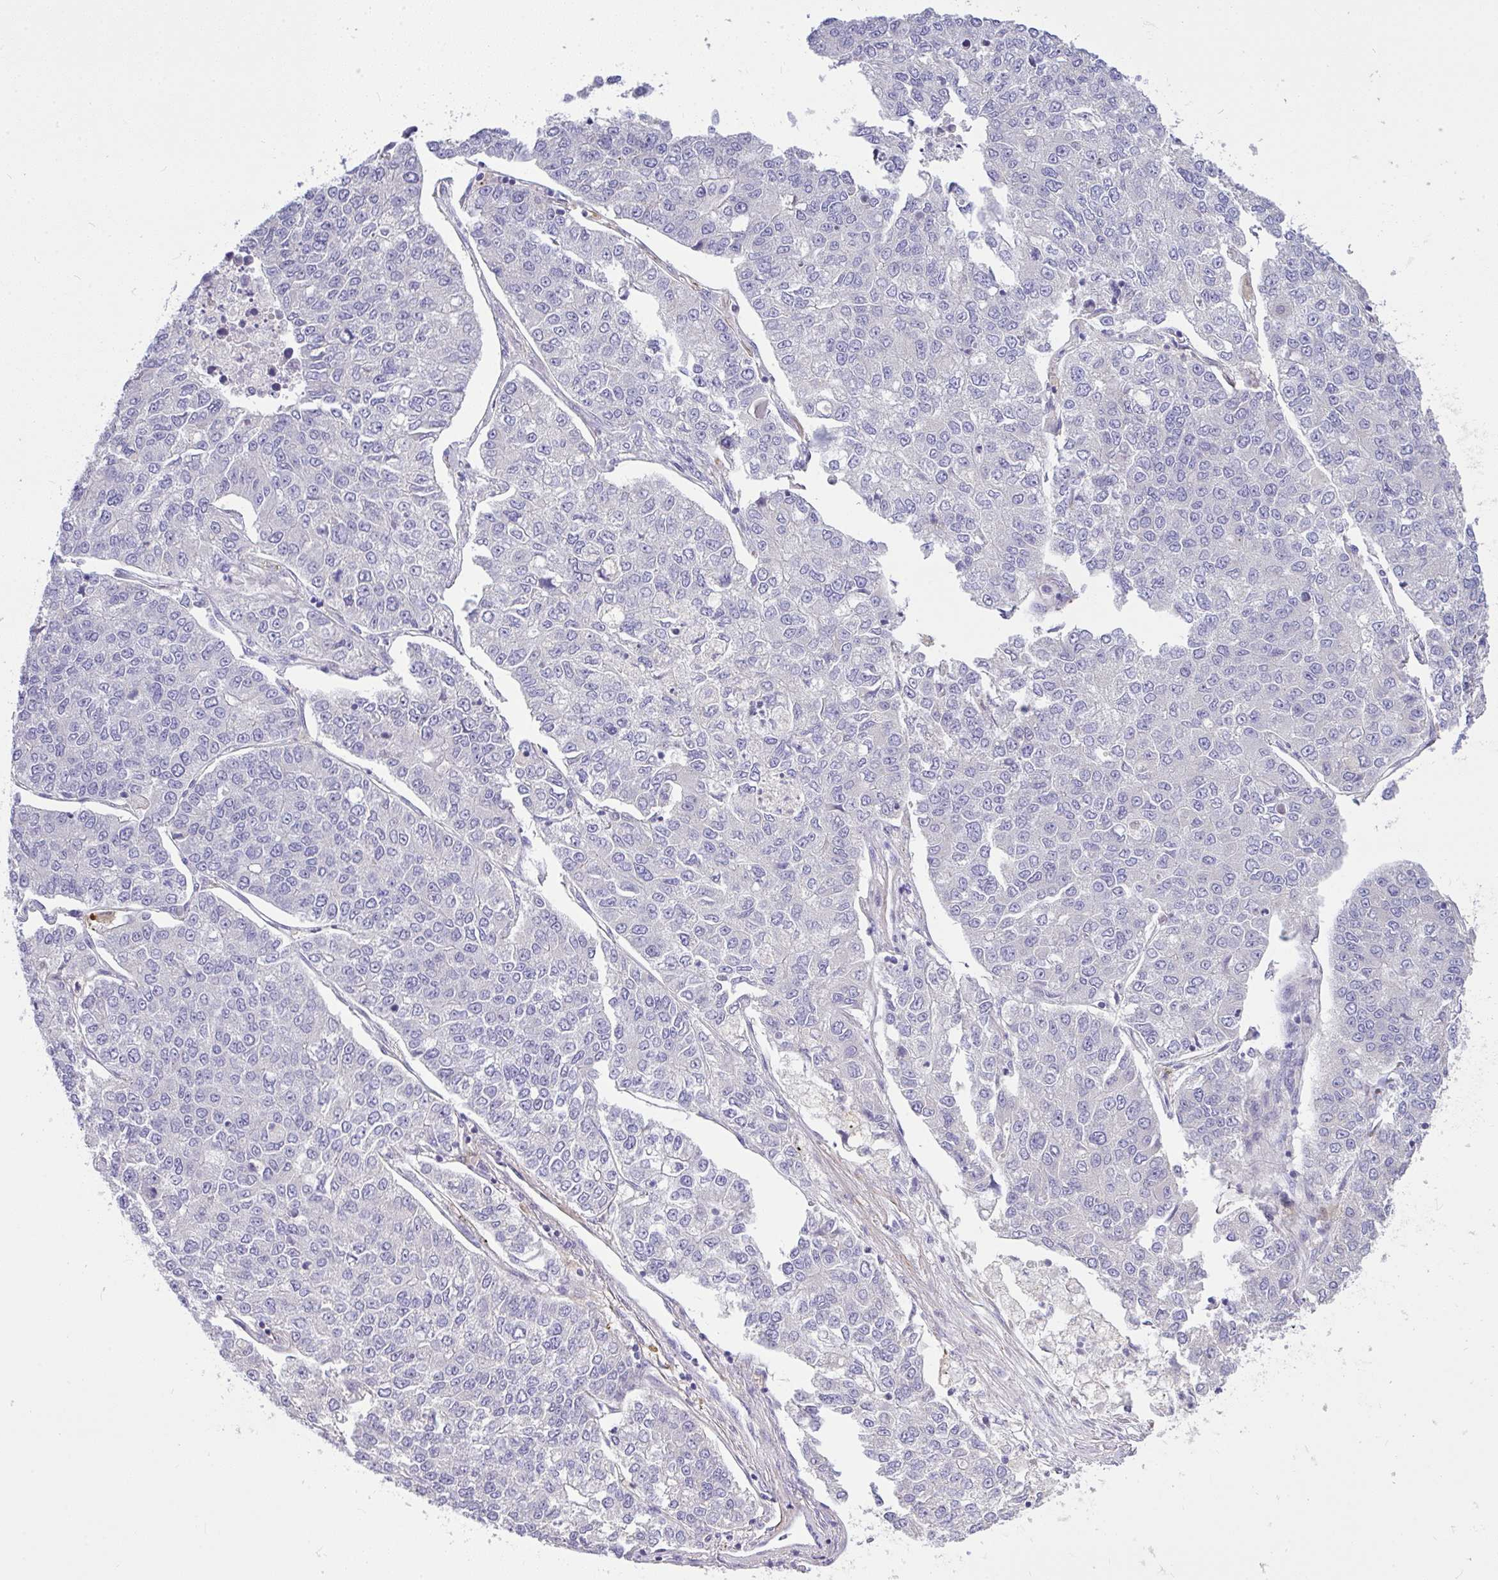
{"staining": {"intensity": "negative", "quantity": "none", "location": "none"}, "tissue": "lung cancer", "cell_type": "Tumor cells", "image_type": "cancer", "snomed": [{"axis": "morphology", "description": "Adenocarcinoma, NOS"}, {"axis": "topography", "description": "Lung"}], "caption": "A photomicrograph of human lung cancer is negative for staining in tumor cells.", "gene": "MOCS1", "patient": {"sex": "male", "age": 49}}